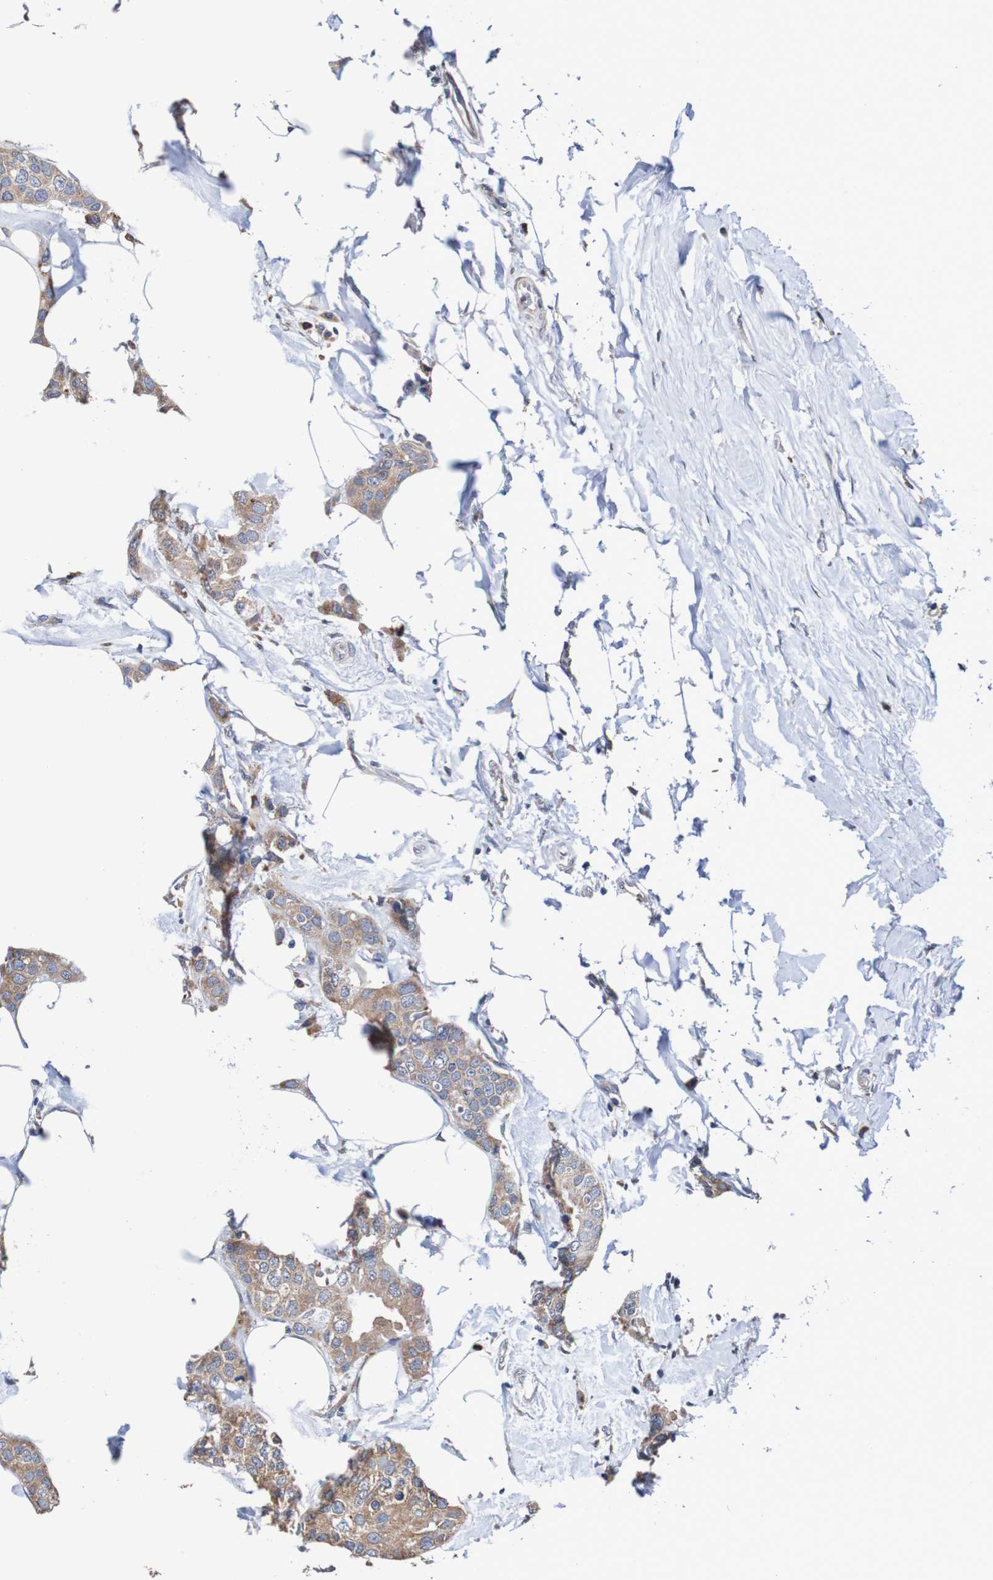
{"staining": {"intensity": "moderate", "quantity": ">75%", "location": "cytoplasmic/membranous"}, "tissue": "breast cancer", "cell_type": "Tumor cells", "image_type": "cancer", "snomed": [{"axis": "morphology", "description": "Normal tissue, NOS"}, {"axis": "morphology", "description": "Duct carcinoma"}, {"axis": "topography", "description": "Breast"}], "caption": "Breast invasive ductal carcinoma tissue demonstrates moderate cytoplasmic/membranous staining in about >75% of tumor cells The staining was performed using DAB (3,3'-diaminobenzidine), with brown indicating positive protein expression. Nuclei are stained blue with hematoxylin.", "gene": "FIBP", "patient": {"sex": "female", "age": 50}}